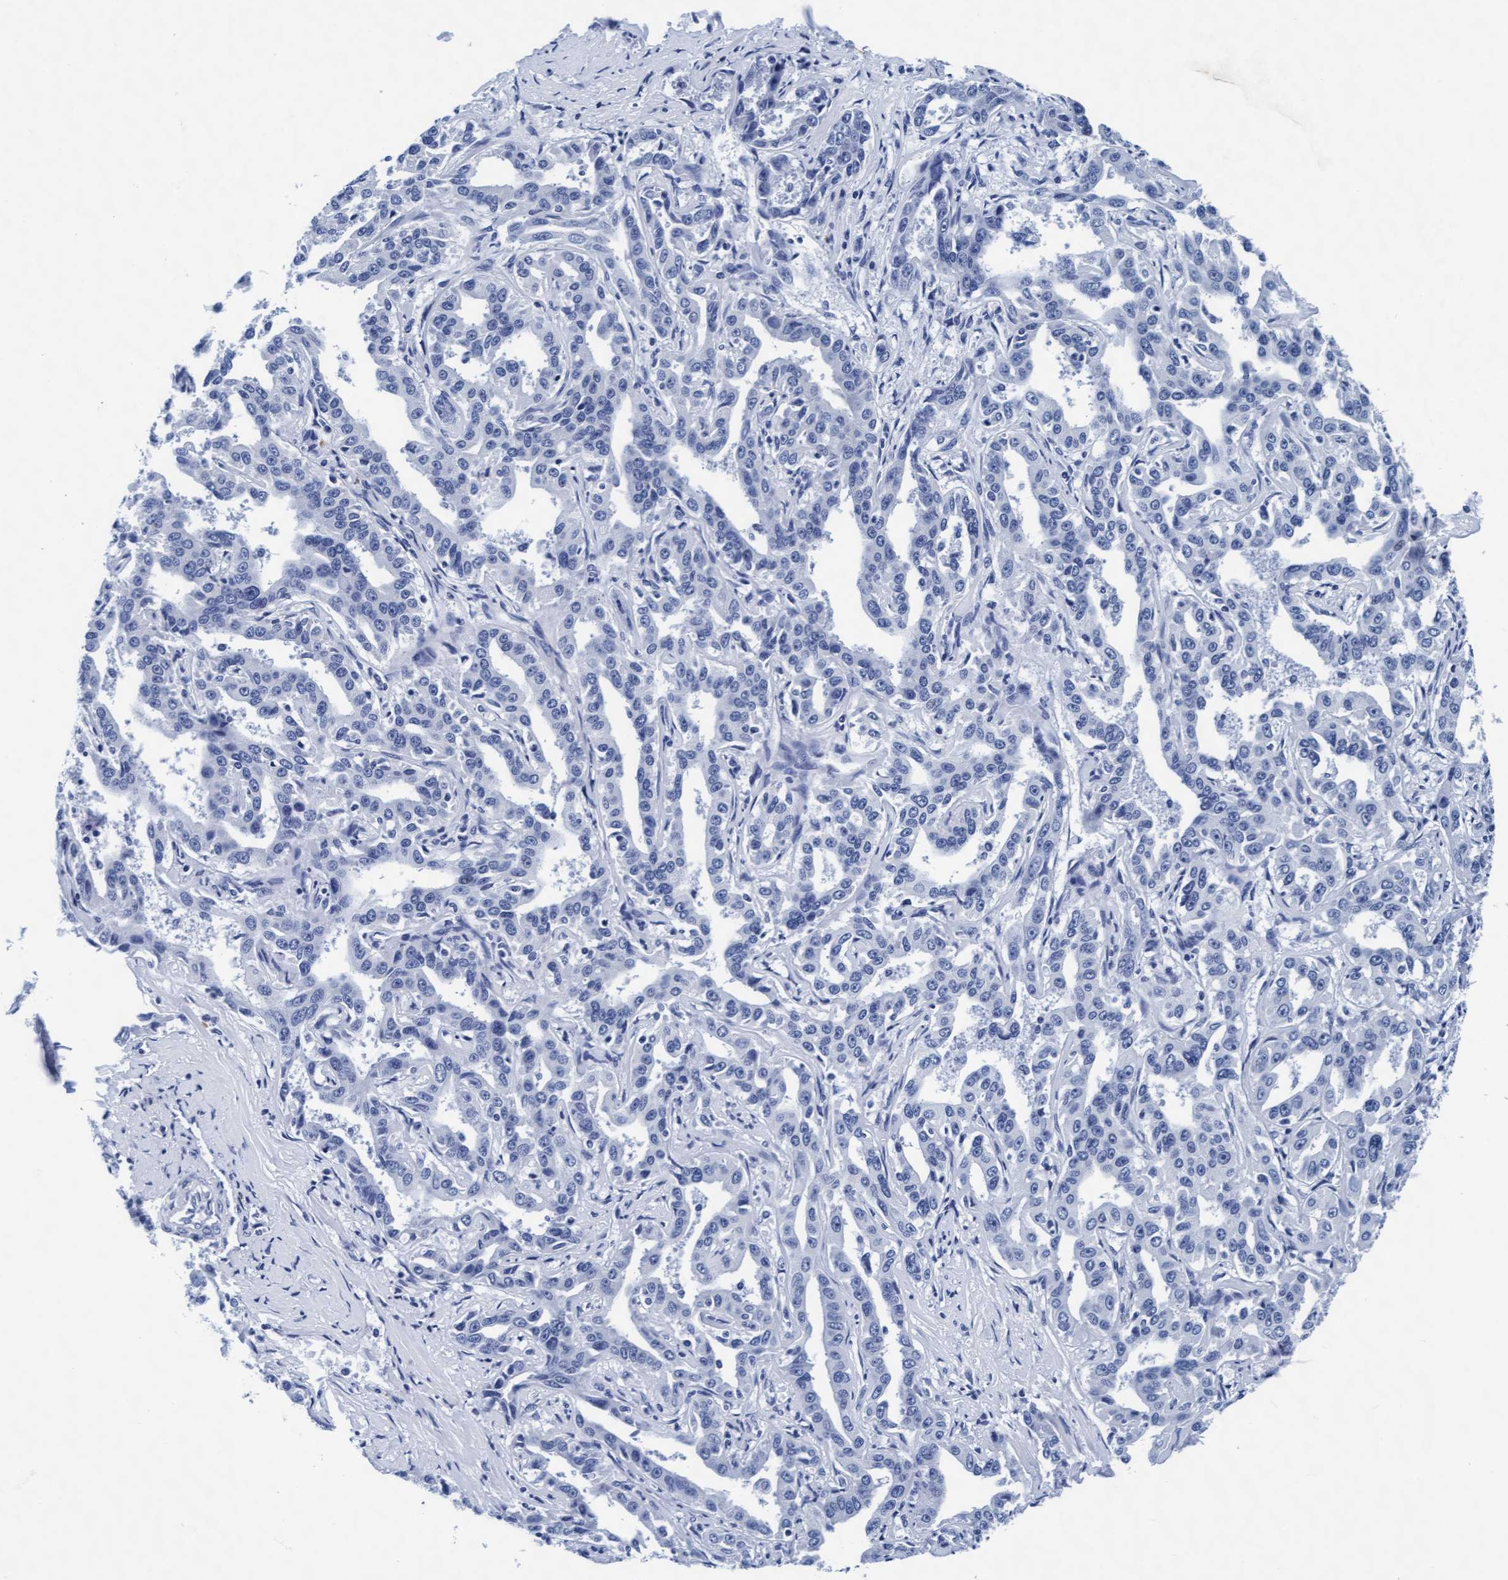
{"staining": {"intensity": "negative", "quantity": "none", "location": "none"}, "tissue": "liver cancer", "cell_type": "Tumor cells", "image_type": "cancer", "snomed": [{"axis": "morphology", "description": "Cholangiocarcinoma"}, {"axis": "topography", "description": "Liver"}], "caption": "Immunohistochemistry (IHC) image of neoplastic tissue: liver cancer stained with DAB reveals no significant protein expression in tumor cells.", "gene": "ARSG", "patient": {"sex": "male", "age": 59}}